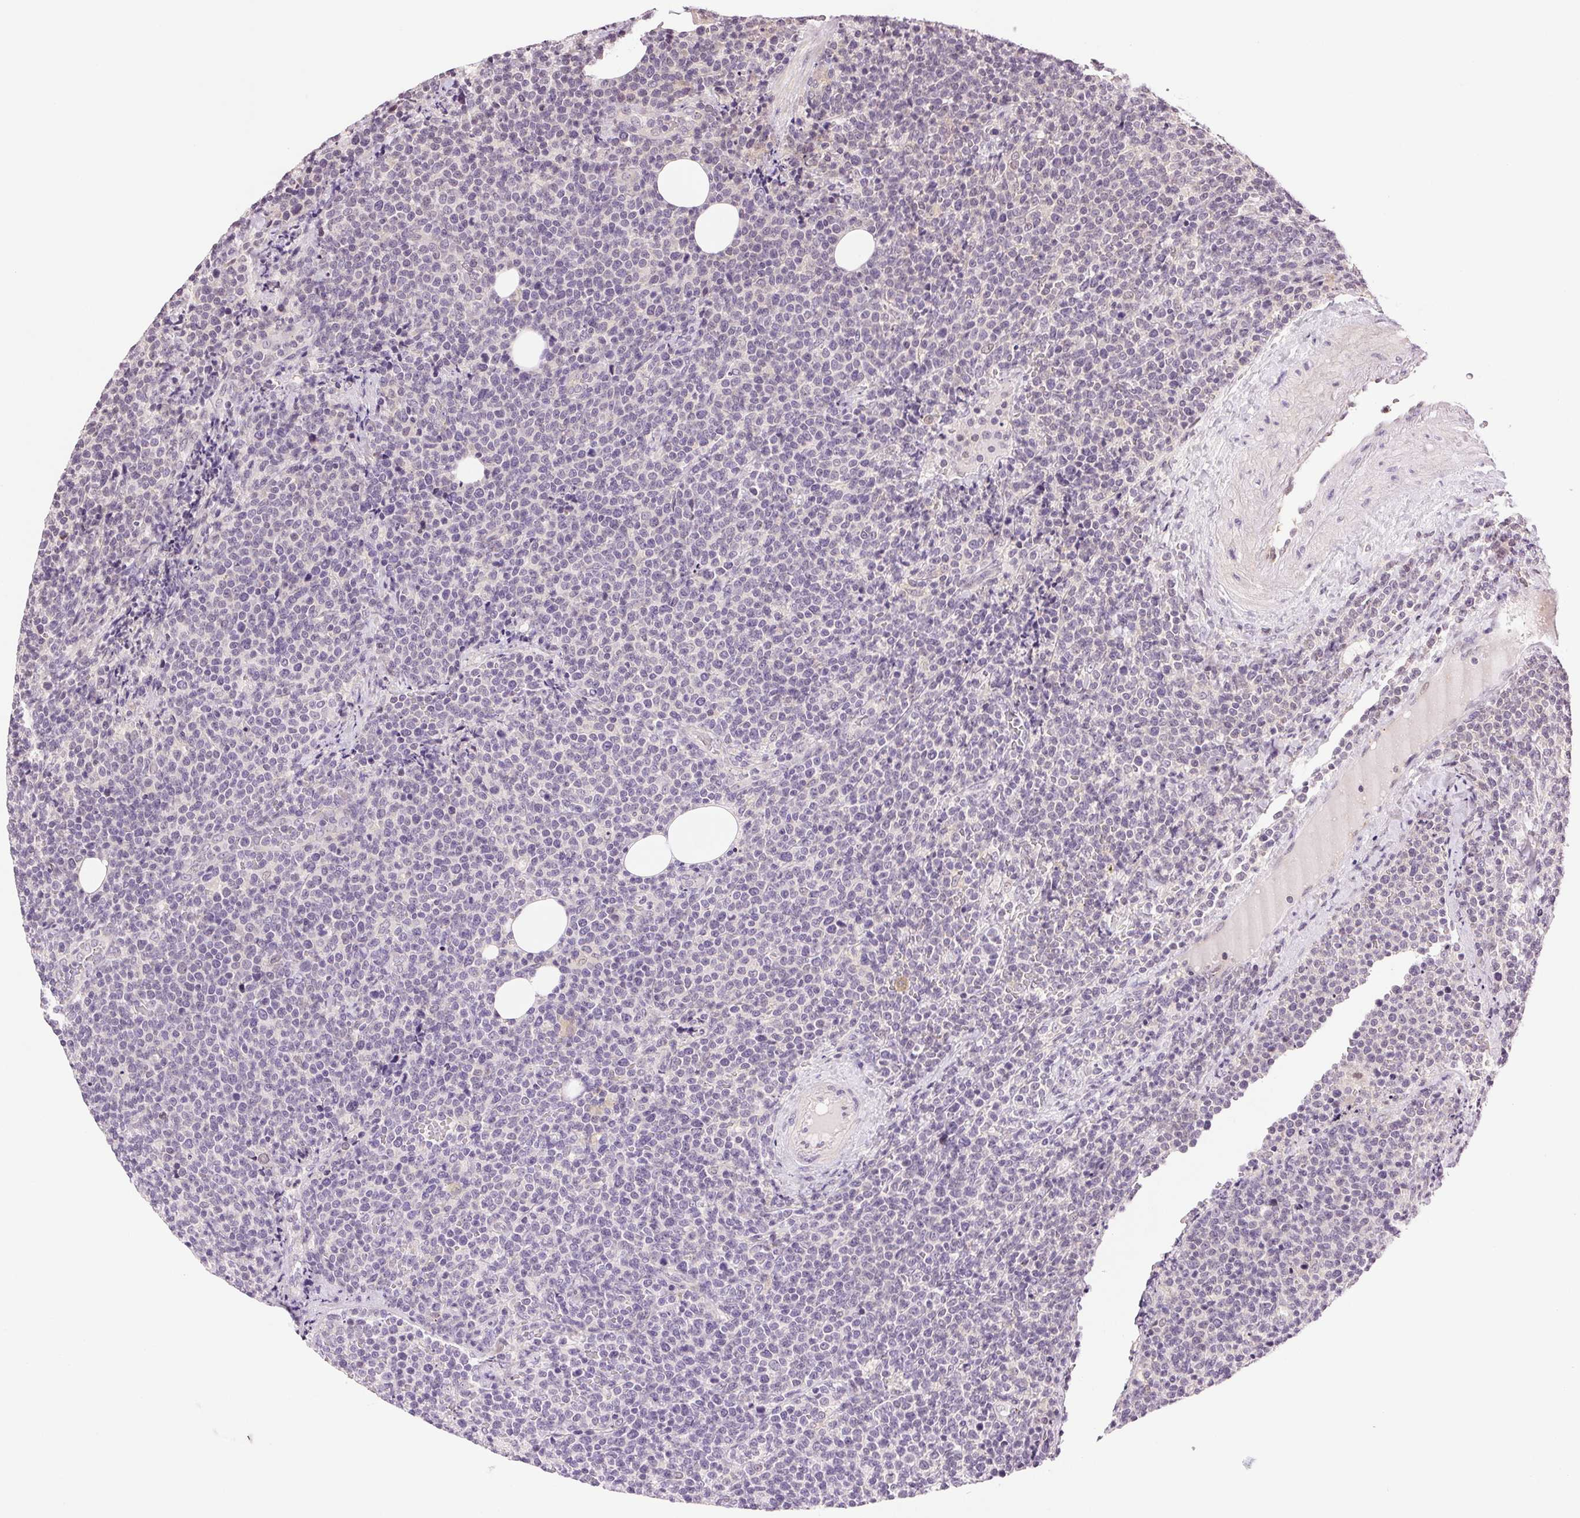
{"staining": {"intensity": "negative", "quantity": "none", "location": "none"}, "tissue": "lymphoma", "cell_type": "Tumor cells", "image_type": "cancer", "snomed": [{"axis": "morphology", "description": "Malignant lymphoma, non-Hodgkin's type, High grade"}, {"axis": "topography", "description": "Lymph node"}], "caption": "The photomicrograph demonstrates no significant expression in tumor cells of lymphoma. (DAB (3,3'-diaminobenzidine) immunohistochemistry (IHC) with hematoxylin counter stain).", "gene": "TNNT3", "patient": {"sex": "male", "age": 61}}